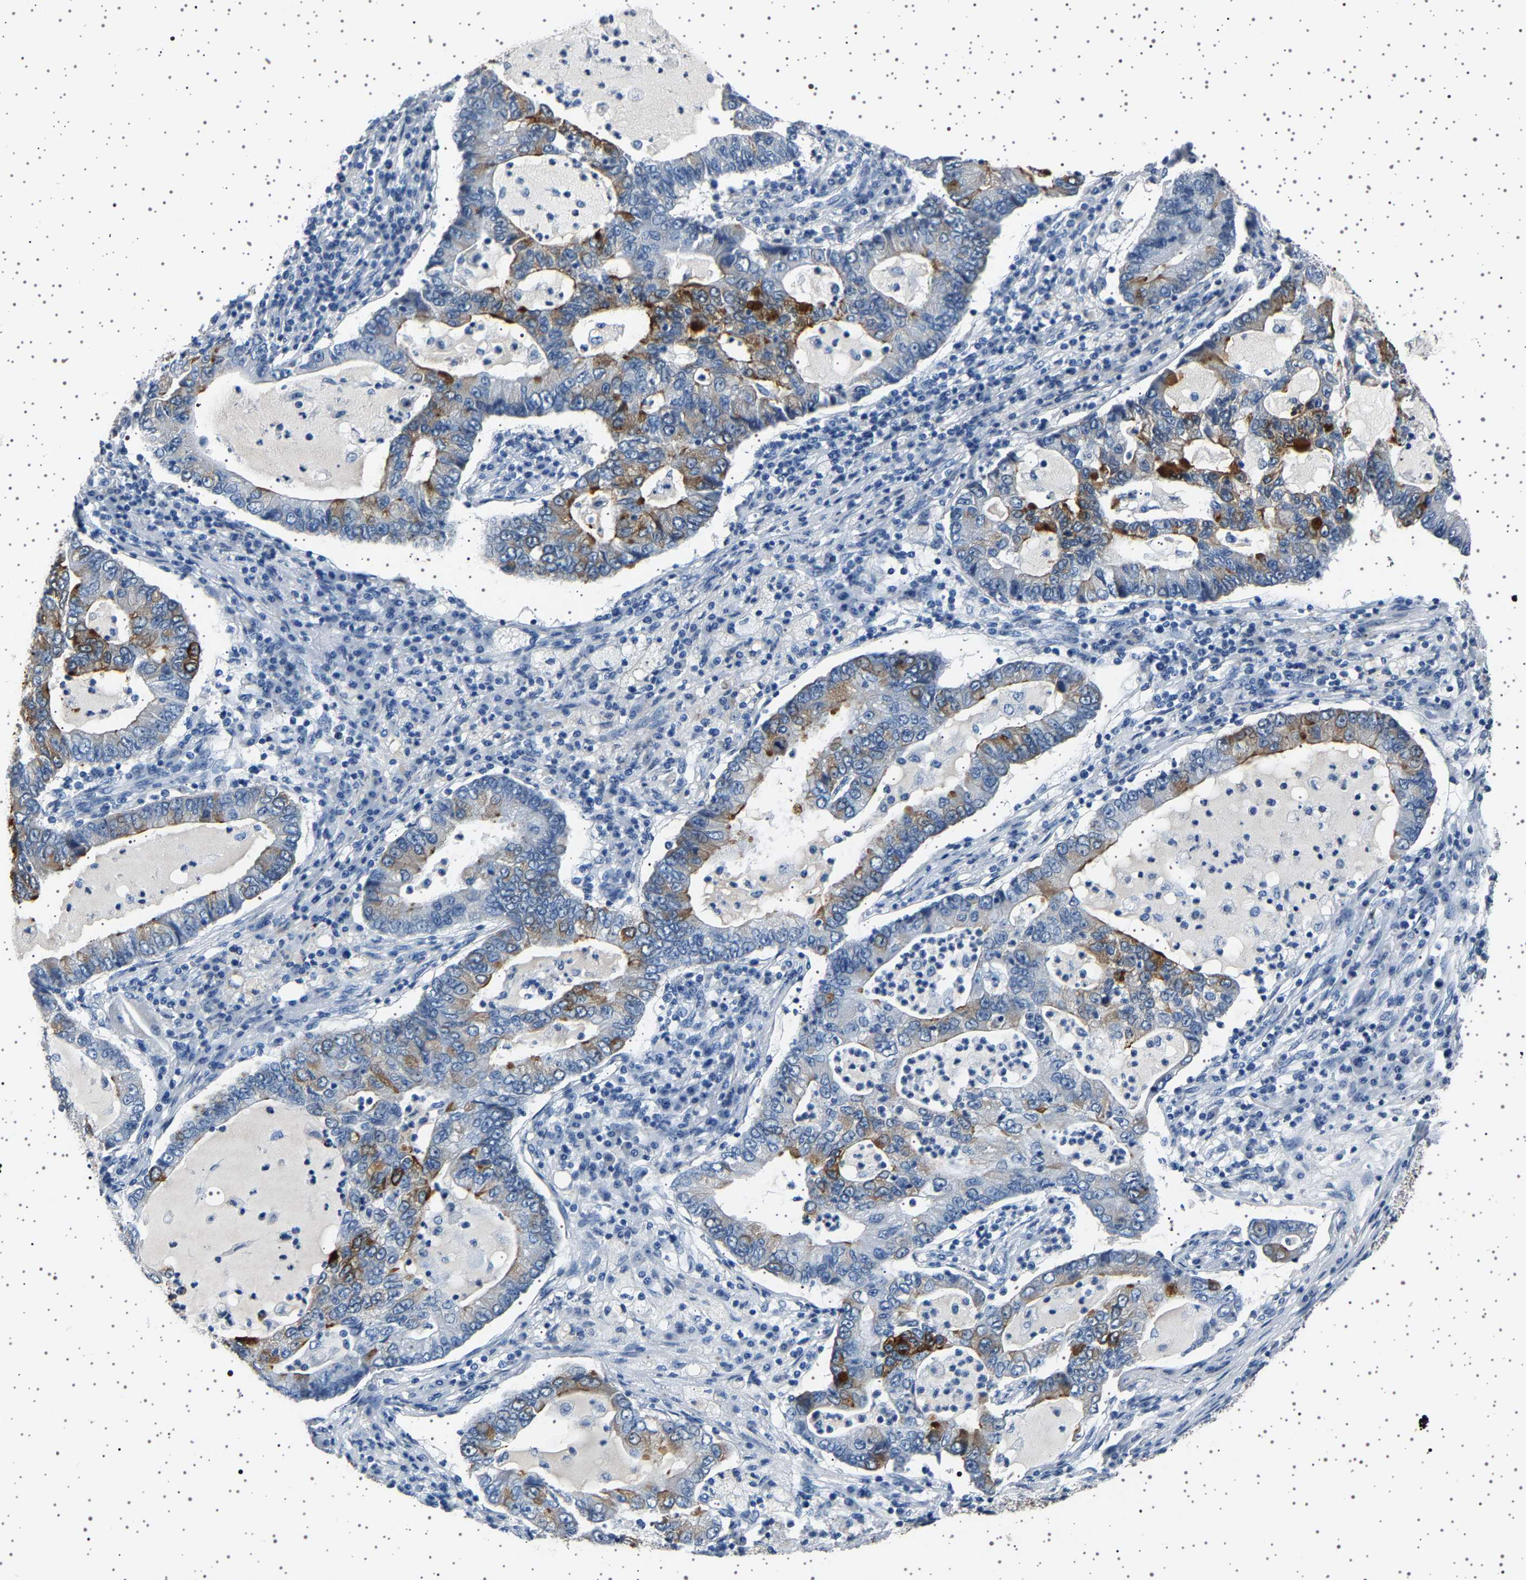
{"staining": {"intensity": "strong", "quantity": "<25%", "location": "cytoplasmic/membranous"}, "tissue": "lung cancer", "cell_type": "Tumor cells", "image_type": "cancer", "snomed": [{"axis": "morphology", "description": "Adenocarcinoma, NOS"}, {"axis": "topography", "description": "Lung"}], "caption": "Protein expression analysis of adenocarcinoma (lung) shows strong cytoplasmic/membranous expression in approximately <25% of tumor cells.", "gene": "TFF3", "patient": {"sex": "female", "age": 51}}